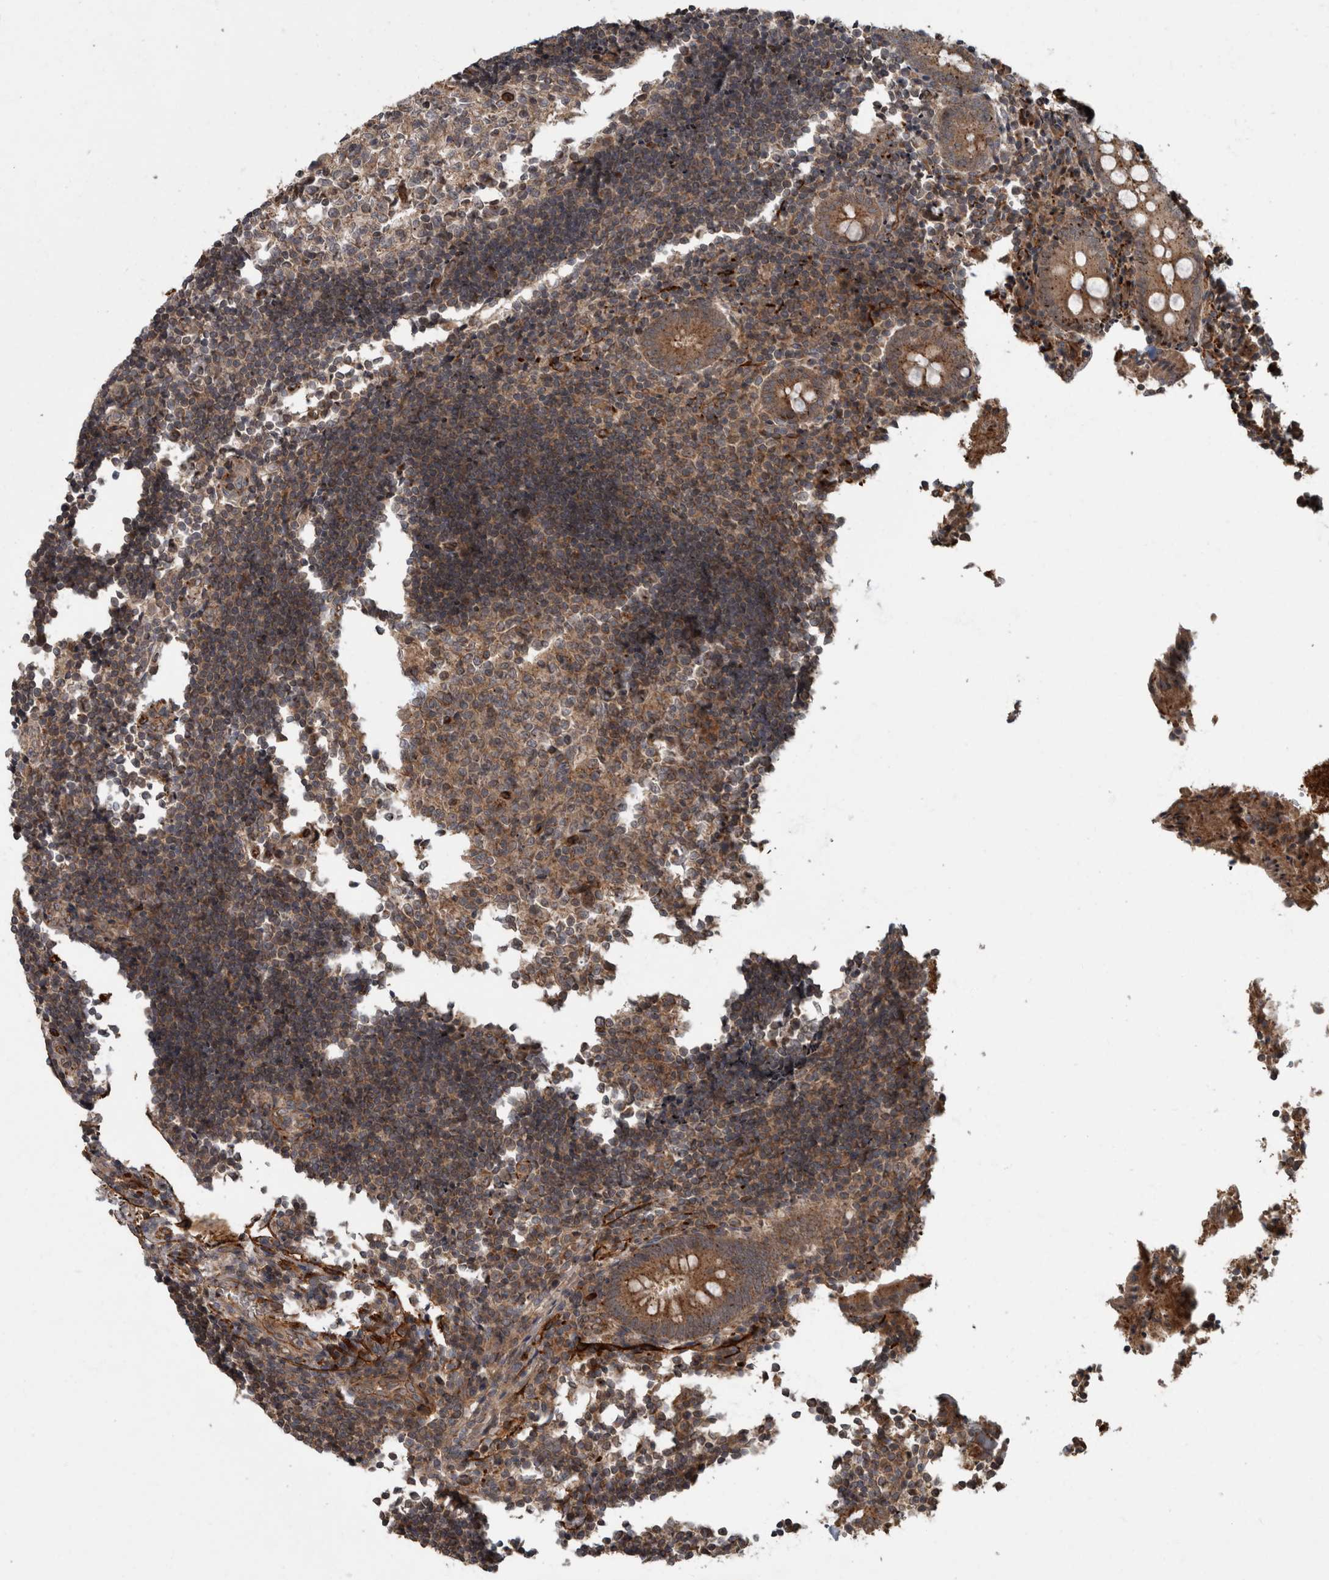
{"staining": {"intensity": "moderate", "quantity": ">75%", "location": "cytoplasmic/membranous"}, "tissue": "appendix", "cell_type": "Glandular cells", "image_type": "normal", "snomed": [{"axis": "morphology", "description": "Normal tissue, NOS"}, {"axis": "topography", "description": "Appendix"}], "caption": "The immunohistochemical stain labels moderate cytoplasmic/membranous staining in glandular cells of normal appendix.", "gene": "VEGFD", "patient": {"sex": "female", "age": 17}}